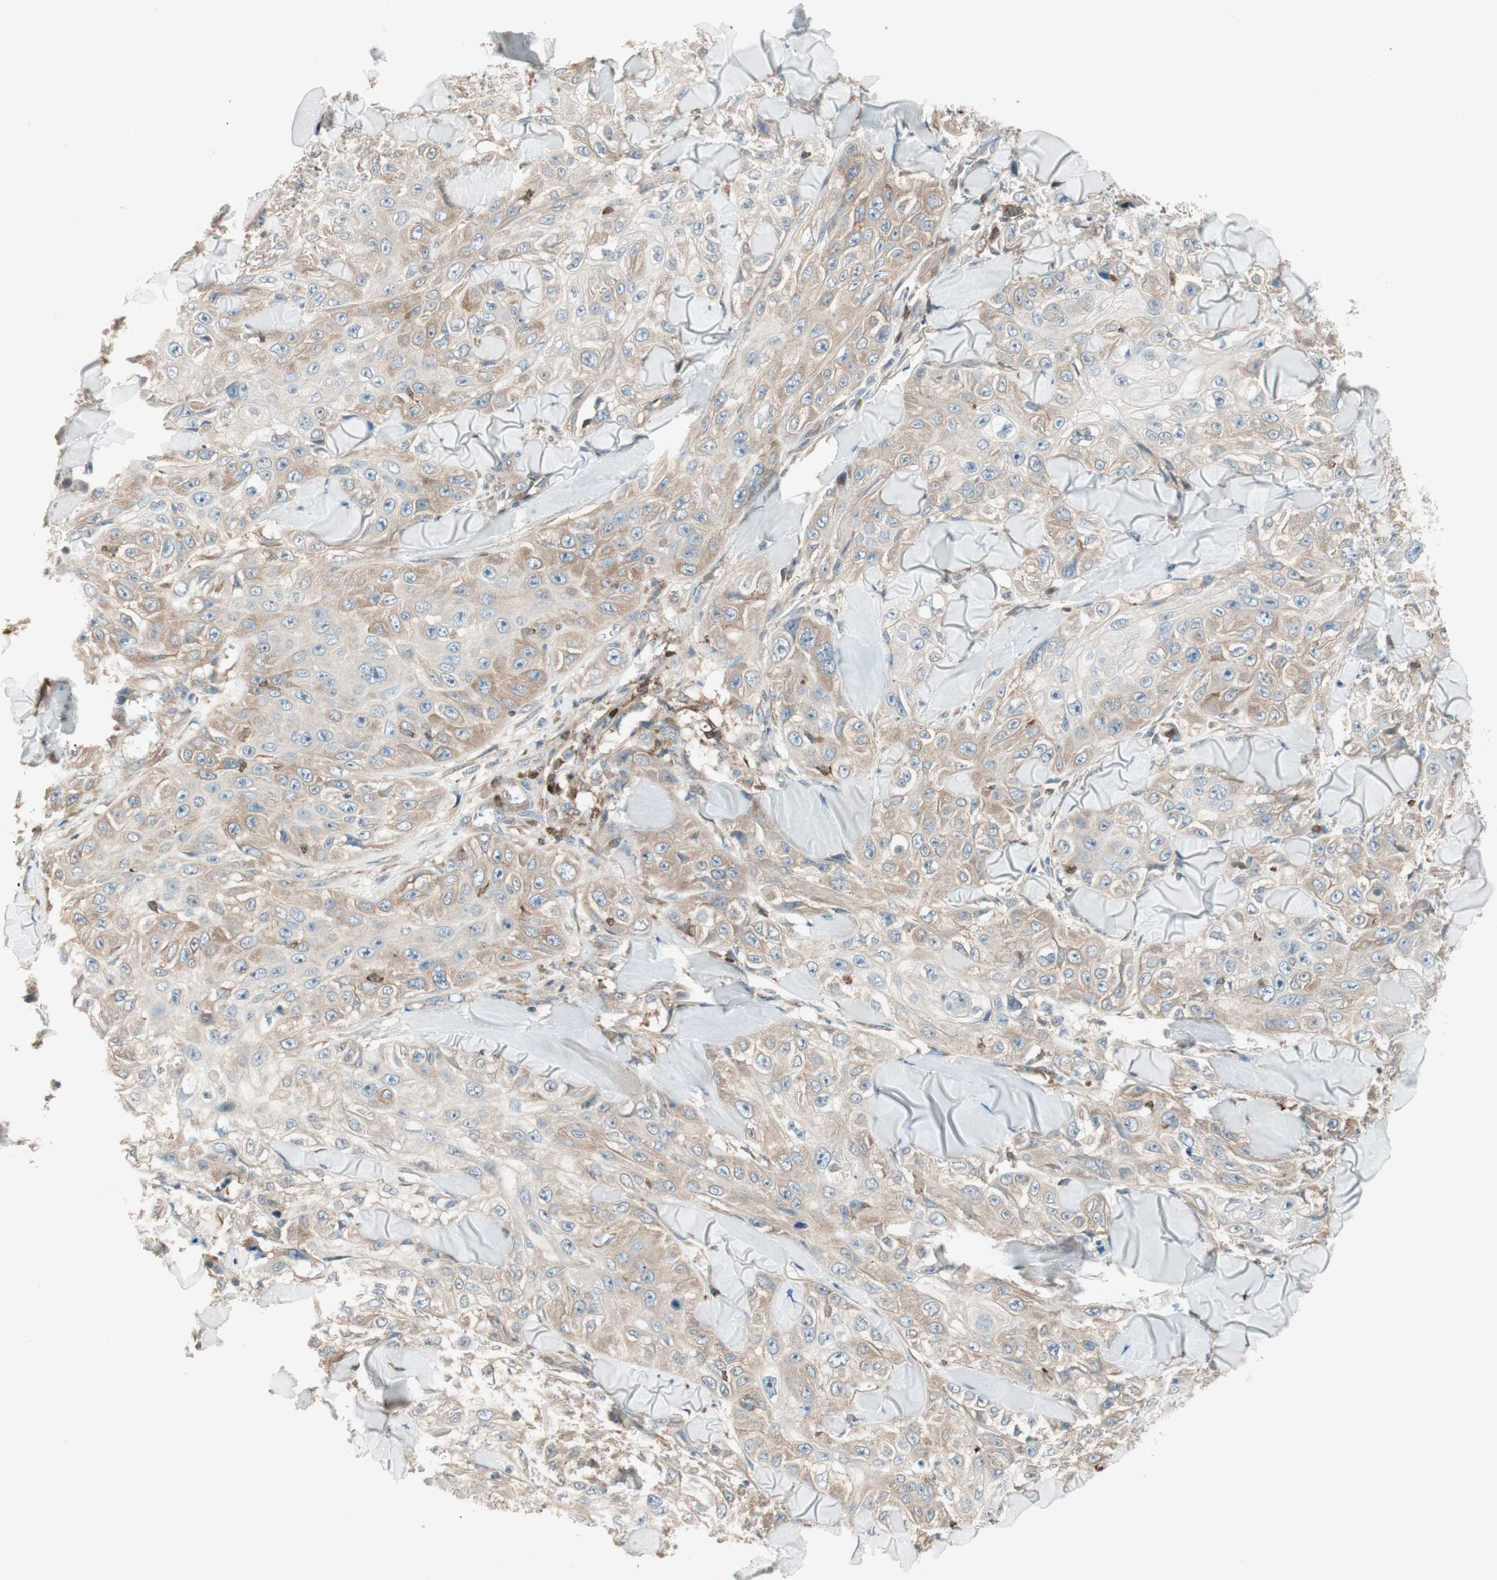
{"staining": {"intensity": "moderate", "quantity": ">75%", "location": "cytoplasmic/membranous"}, "tissue": "skin cancer", "cell_type": "Tumor cells", "image_type": "cancer", "snomed": [{"axis": "morphology", "description": "Squamous cell carcinoma, NOS"}, {"axis": "topography", "description": "Skin"}], "caption": "Protein staining of skin cancer (squamous cell carcinoma) tissue demonstrates moderate cytoplasmic/membranous staining in about >75% of tumor cells.", "gene": "BIN1", "patient": {"sex": "male", "age": 86}}